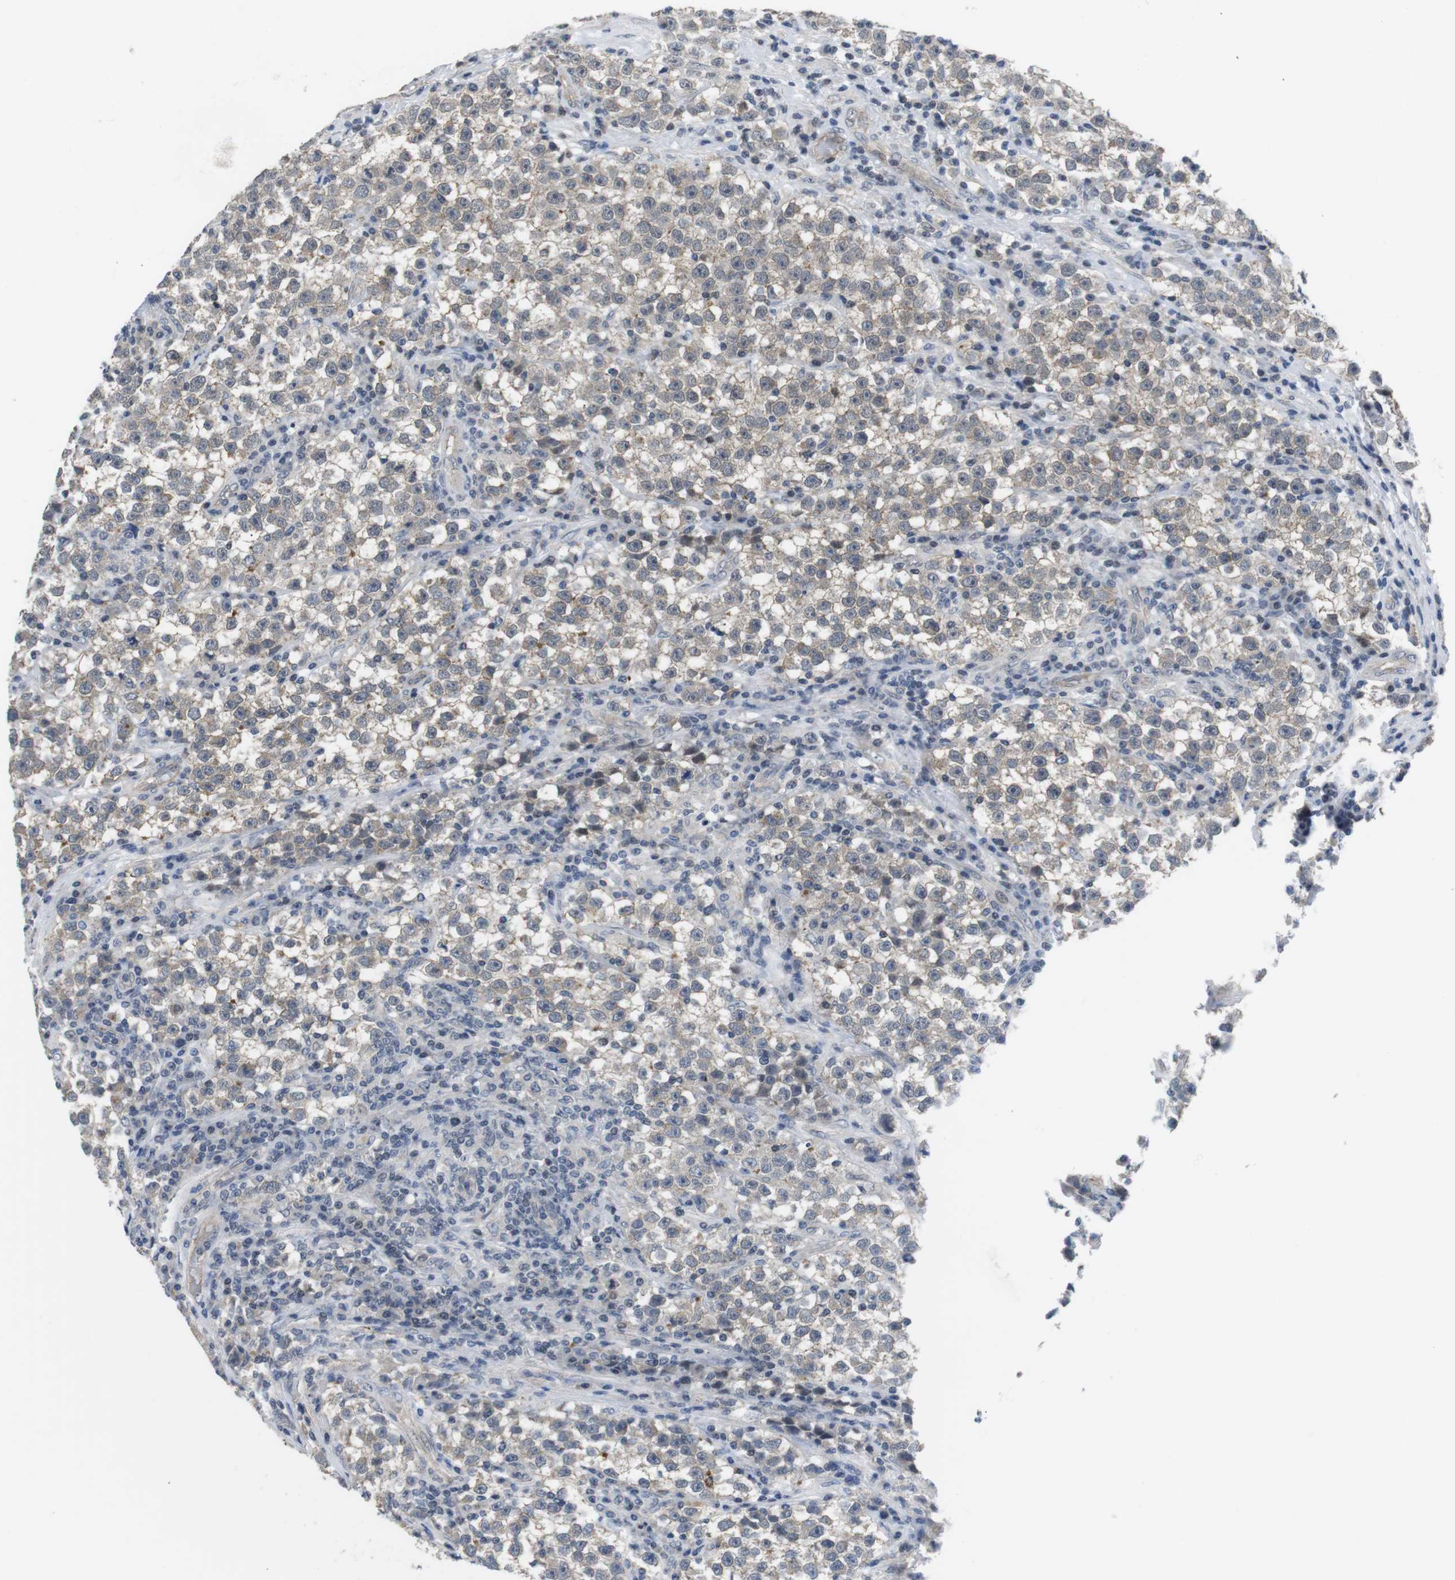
{"staining": {"intensity": "weak", "quantity": "<25%", "location": "cytoplasmic/membranous"}, "tissue": "testis cancer", "cell_type": "Tumor cells", "image_type": "cancer", "snomed": [{"axis": "morphology", "description": "Seminoma, NOS"}, {"axis": "topography", "description": "Testis"}], "caption": "A histopathology image of human testis seminoma is negative for staining in tumor cells.", "gene": "NECTIN1", "patient": {"sex": "male", "age": 22}}